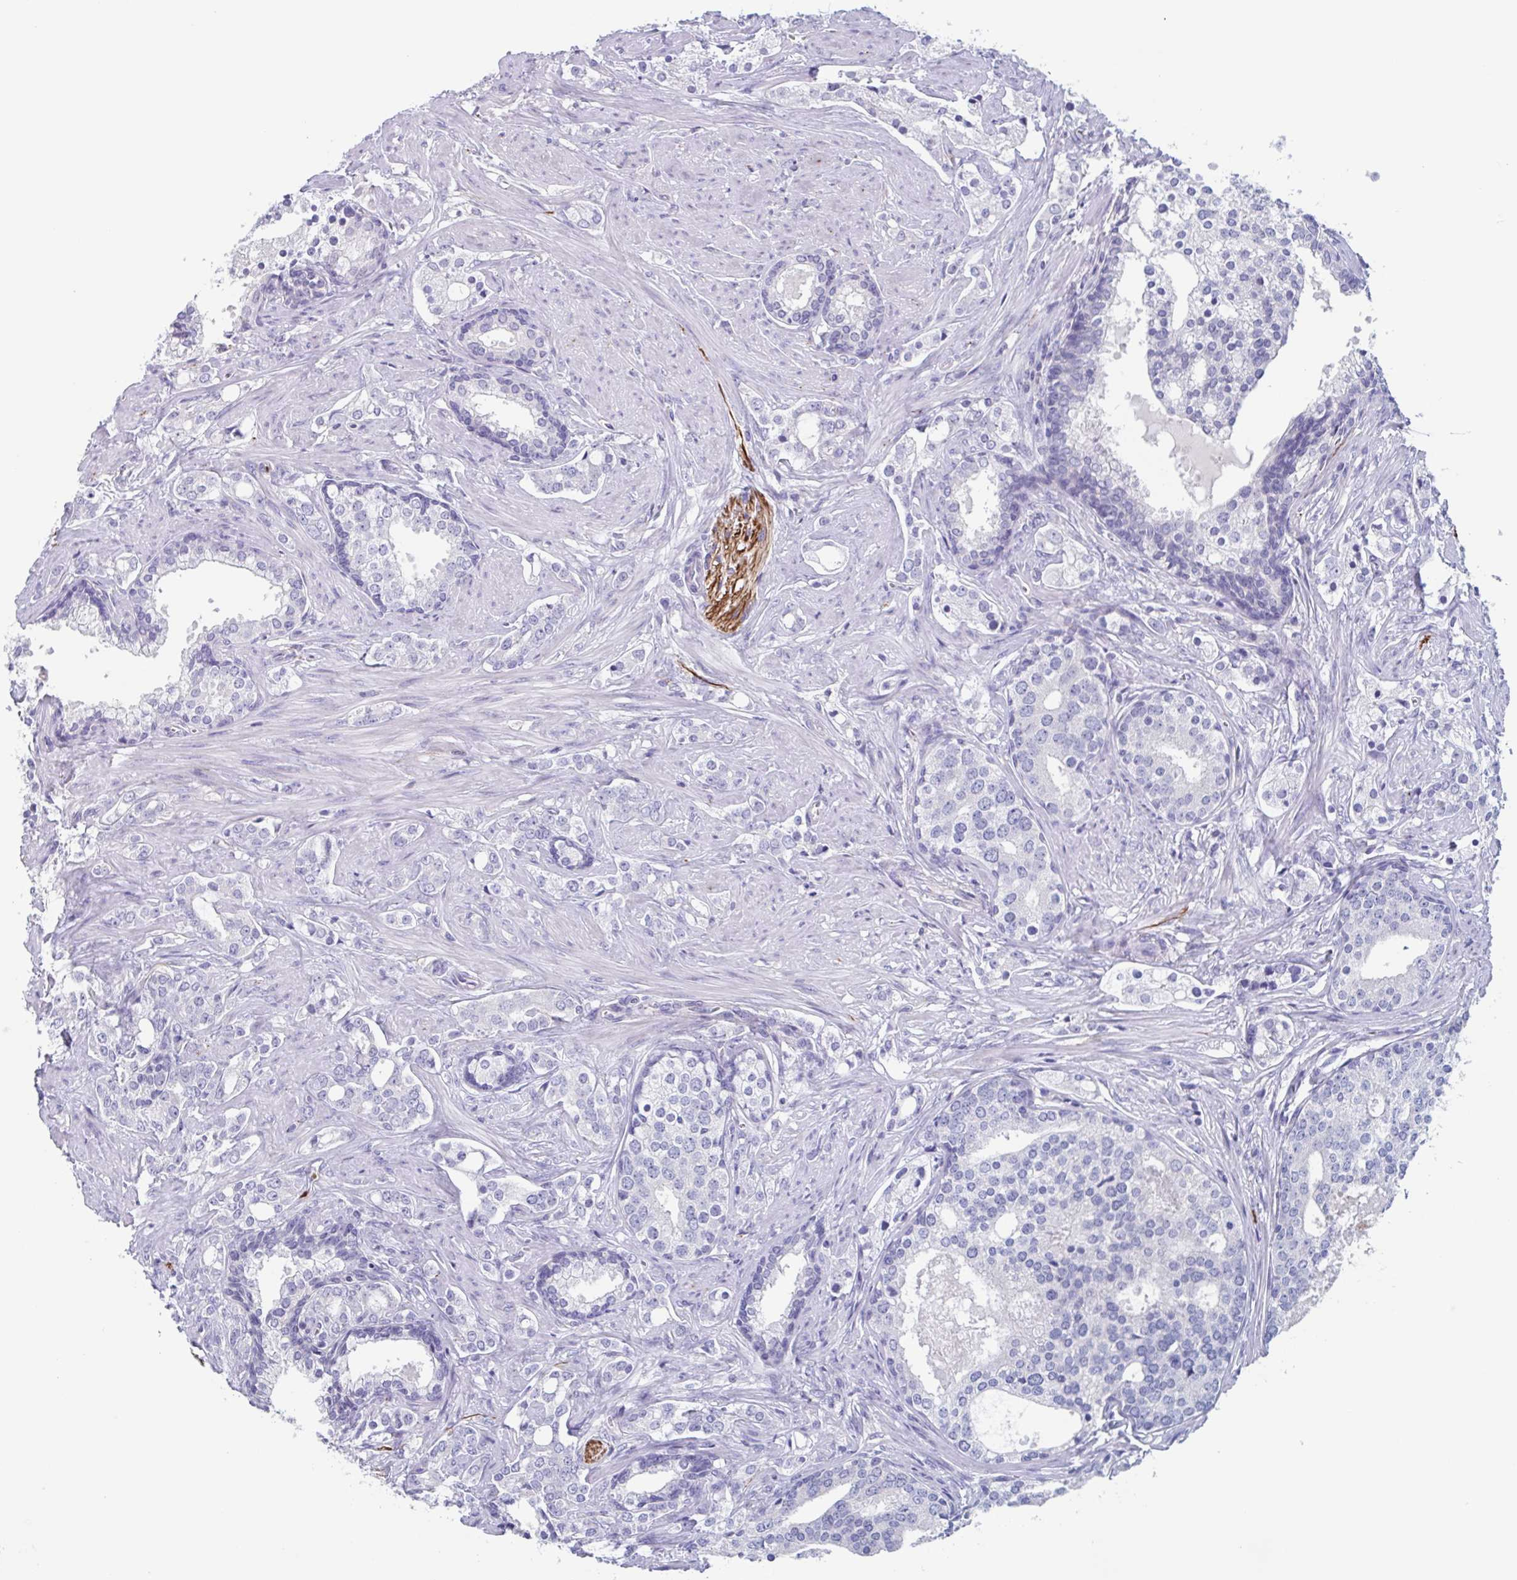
{"staining": {"intensity": "negative", "quantity": "none", "location": "none"}, "tissue": "prostate cancer", "cell_type": "Tumor cells", "image_type": "cancer", "snomed": [{"axis": "morphology", "description": "Adenocarcinoma, Medium grade"}, {"axis": "topography", "description": "Prostate"}], "caption": "The histopathology image exhibits no staining of tumor cells in prostate adenocarcinoma (medium-grade).", "gene": "BPI", "patient": {"sex": "male", "age": 57}}